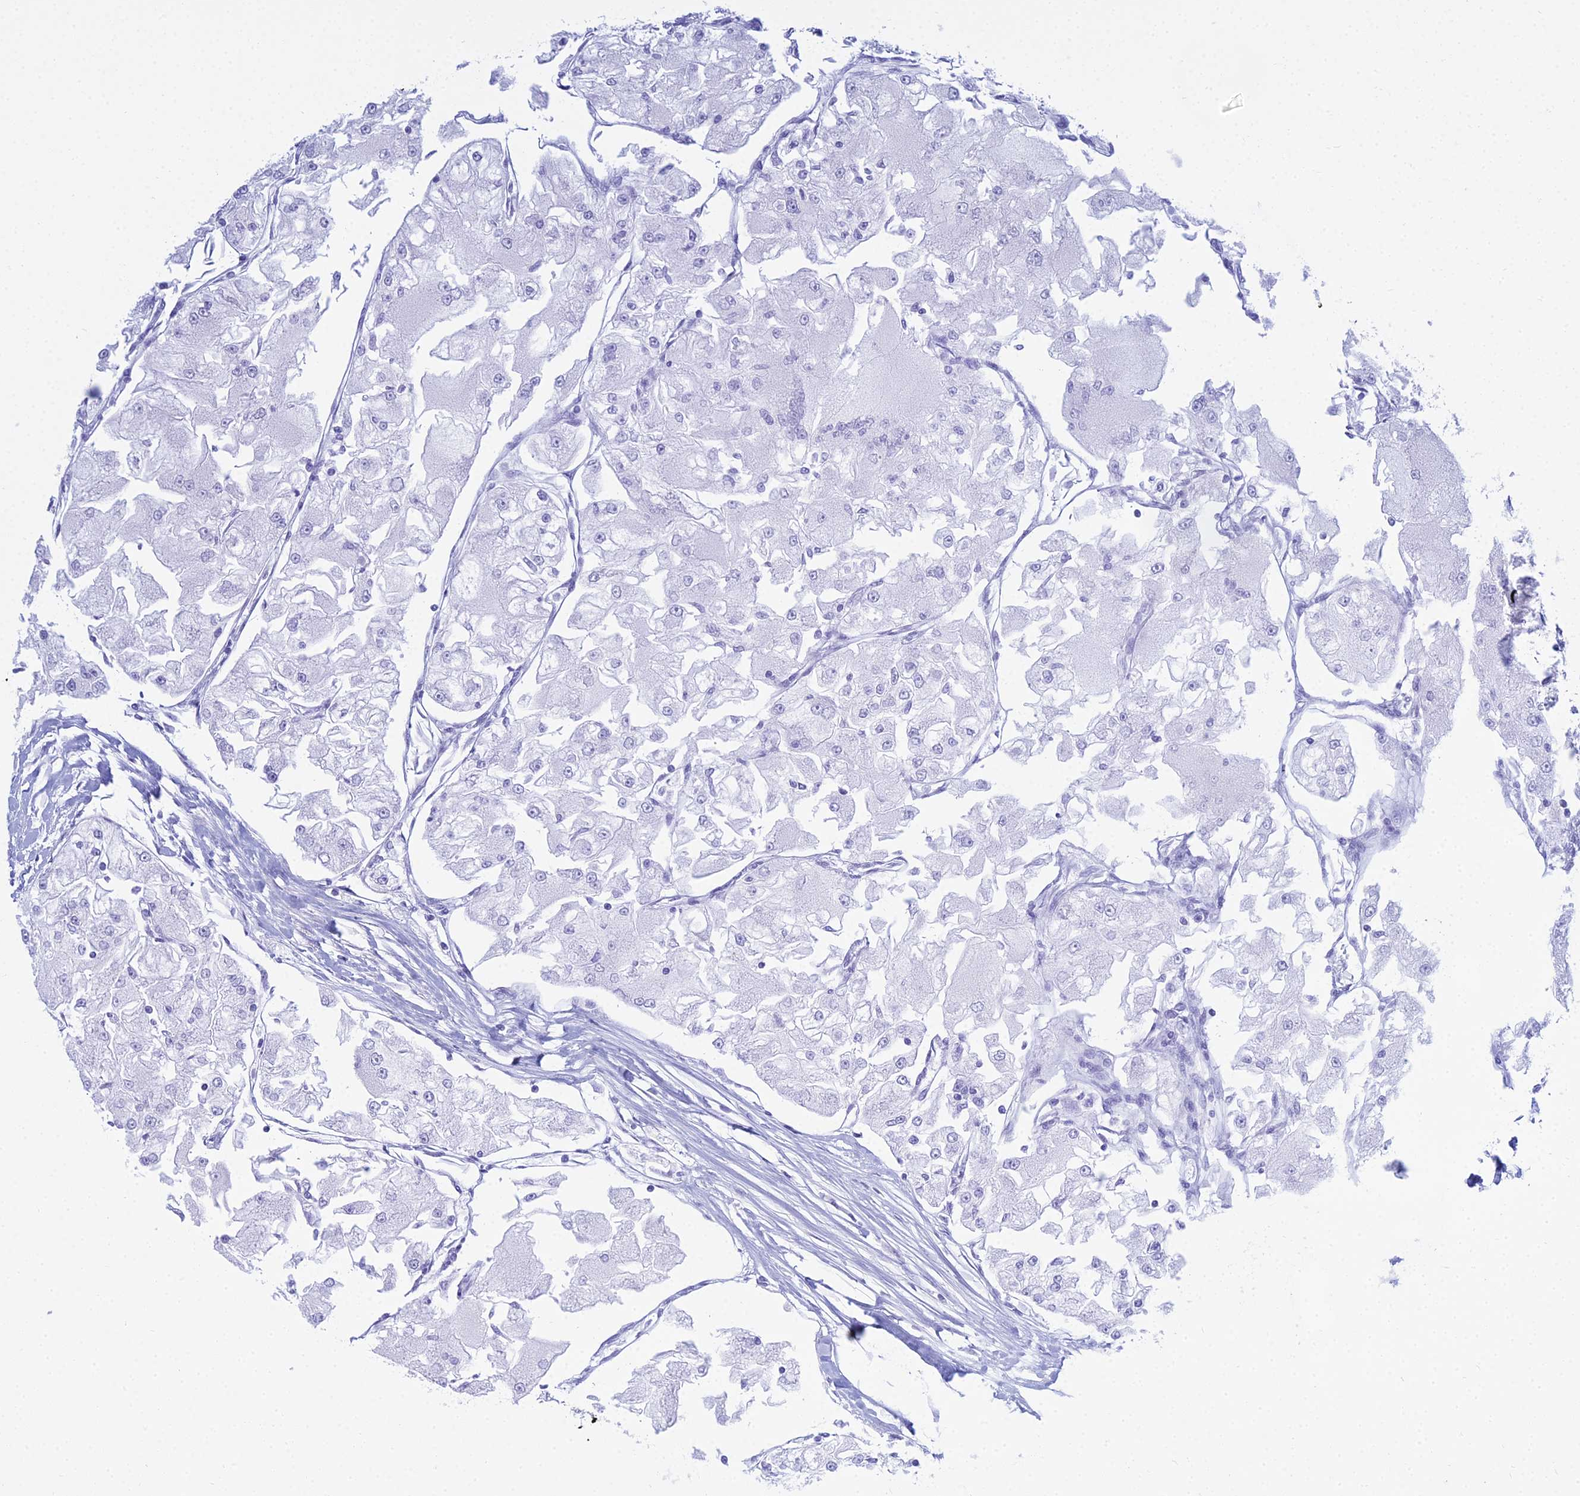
{"staining": {"intensity": "negative", "quantity": "none", "location": "none"}, "tissue": "renal cancer", "cell_type": "Tumor cells", "image_type": "cancer", "snomed": [{"axis": "morphology", "description": "Adenocarcinoma, NOS"}, {"axis": "topography", "description": "Kidney"}], "caption": "A histopathology image of adenocarcinoma (renal) stained for a protein shows no brown staining in tumor cells.", "gene": "PATE4", "patient": {"sex": "female", "age": 72}}